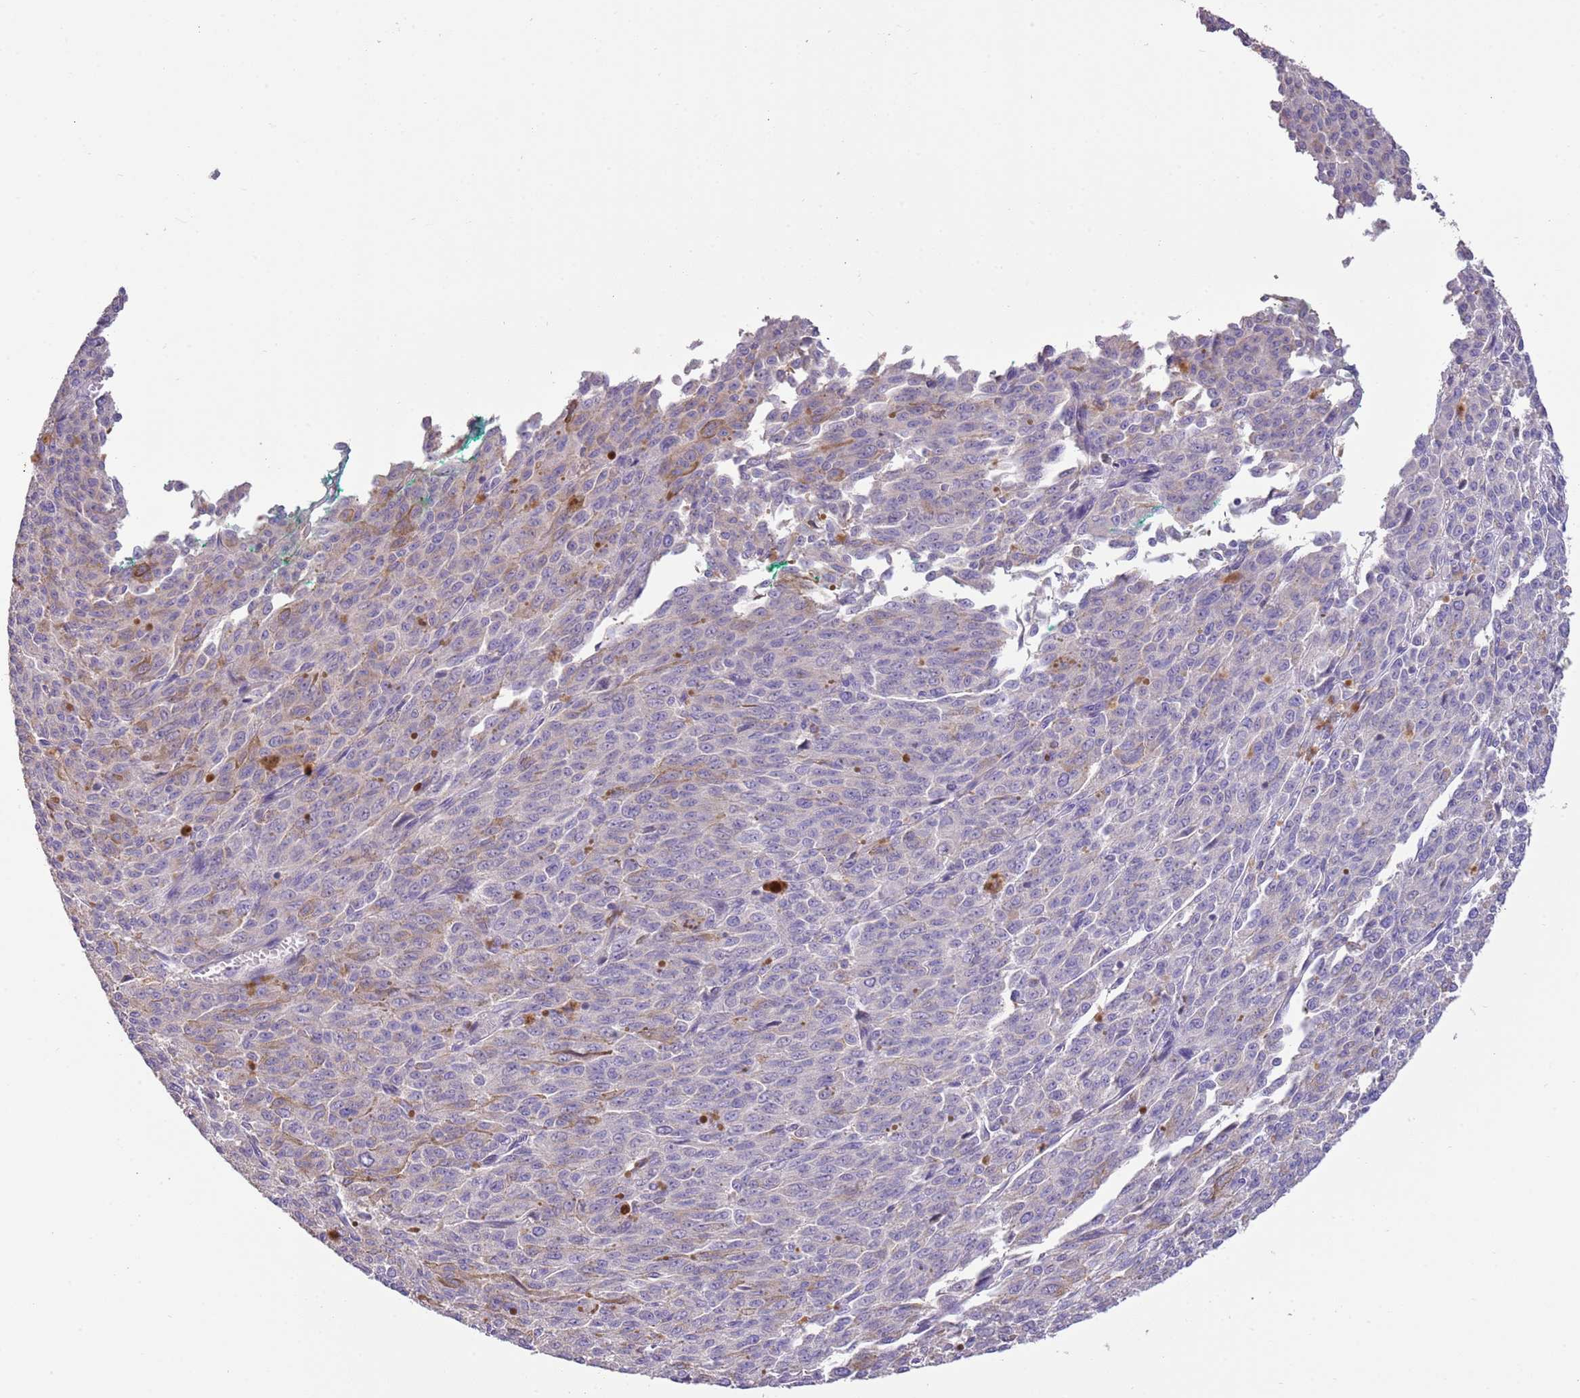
{"staining": {"intensity": "negative", "quantity": "none", "location": "none"}, "tissue": "melanoma", "cell_type": "Tumor cells", "image_type": "cancer", "snomed": [{"axis": "morphology", "description": "Malignant melanoma, NOS"}, {"axis": "topography", "description": "Skin"}], "caption": "Protein analysis of melanoma demonstrates no significant staining in tumor cells. (DAB (3,3'-diaminobenzidine) immunohistochemistry (IHC) visualized using brightfield microscopy, high magnification).", "gene": "SFTPA1", "patient": {"sex": "female", "age": 52}}